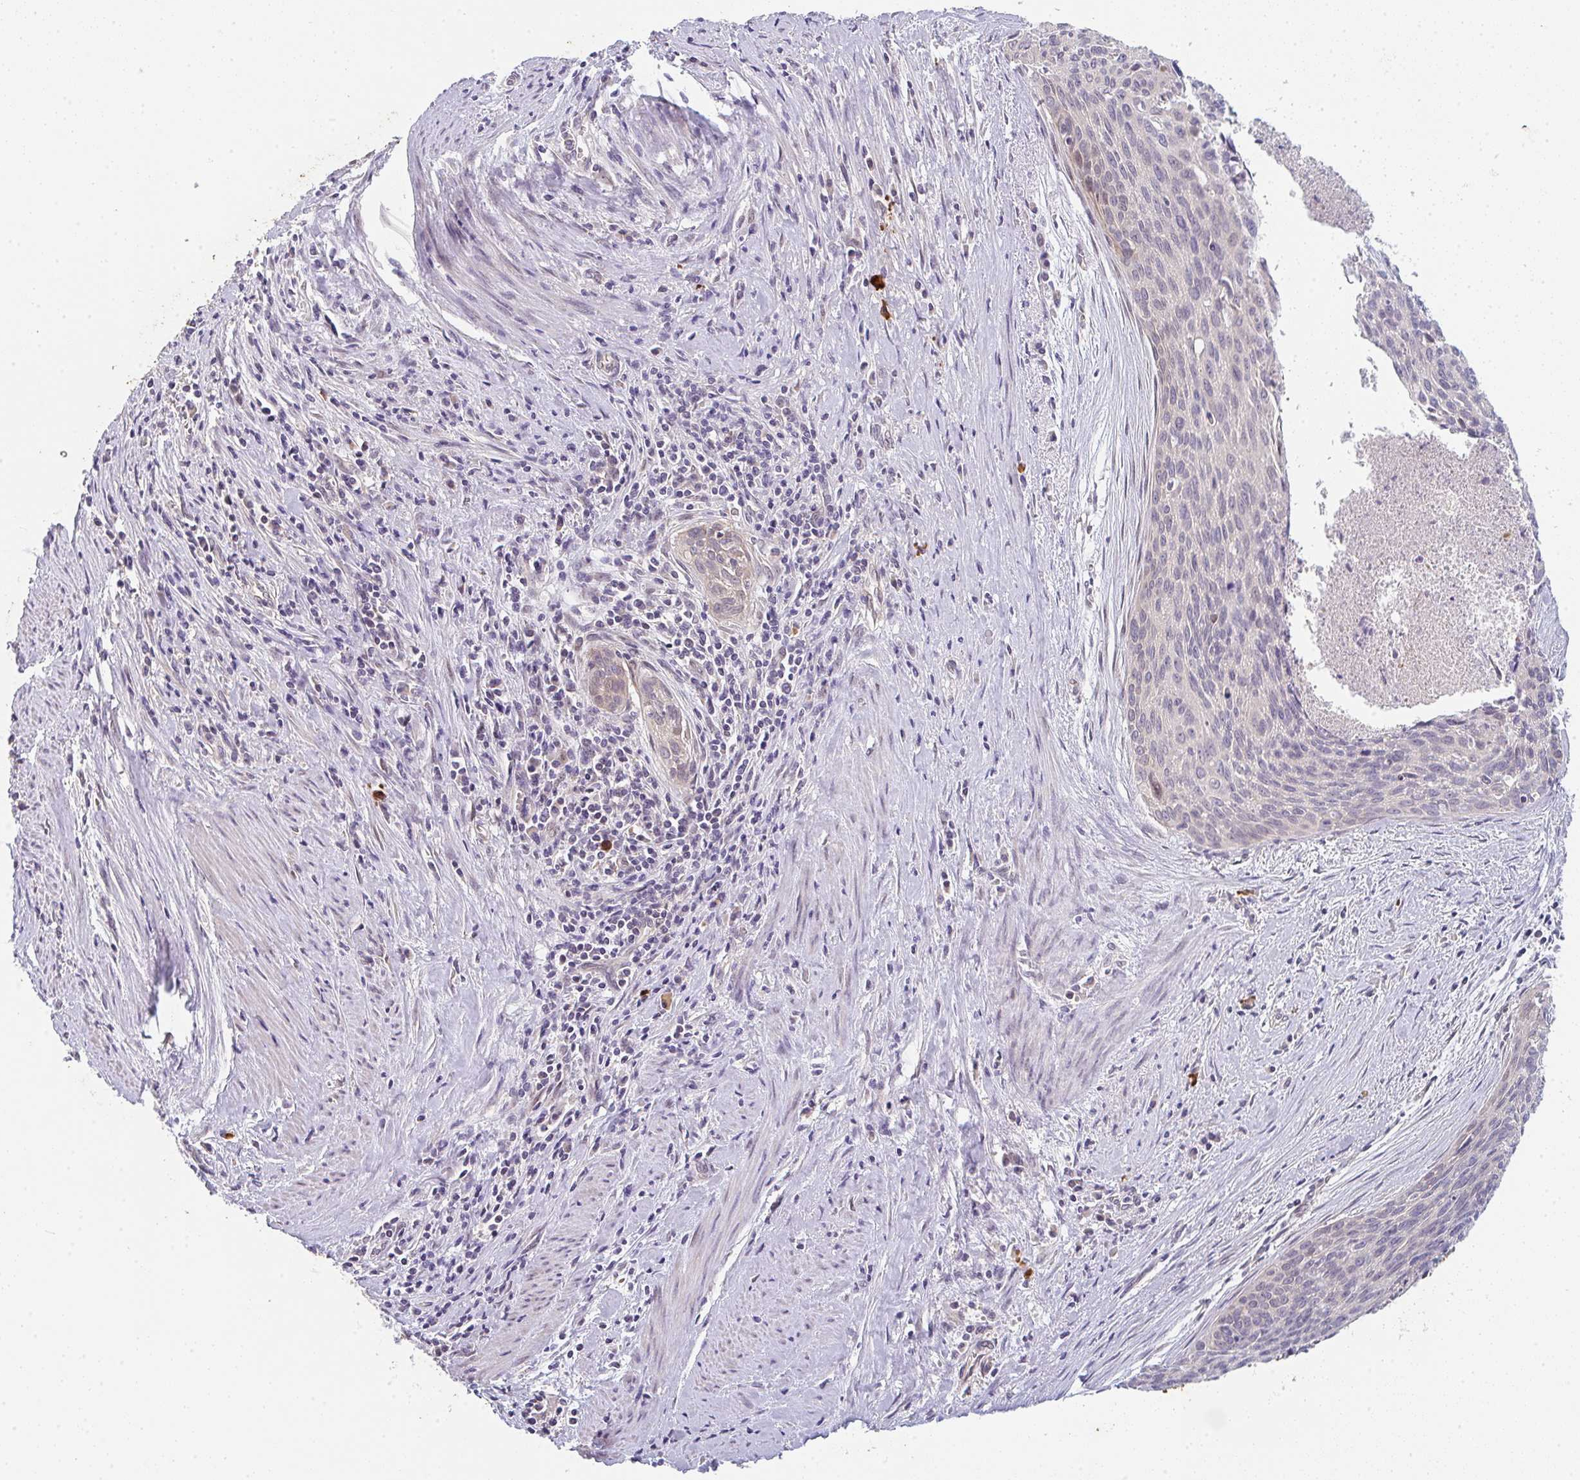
{"staining": {"intensity": "negative", "quantity": "none", "location": "none"}, "tissue": "cervical cancer", "cell_type": "Tumor cells", "image_type": "cancer", "snomed": [{"axis": "morphology", "description": "Squamous cell carcinoma, NOS"}, {"axis": "topography", "description": "Cervix"}], "caption": "DAB (3,3'-diaminobenzidine) immunohistochemical staining of squamous cell carcinoma (cervical) reveals no significant positivity in tumor cells.", "gene": "TNFRSF10A", "patient": {"sex": "female", "age": 55}}